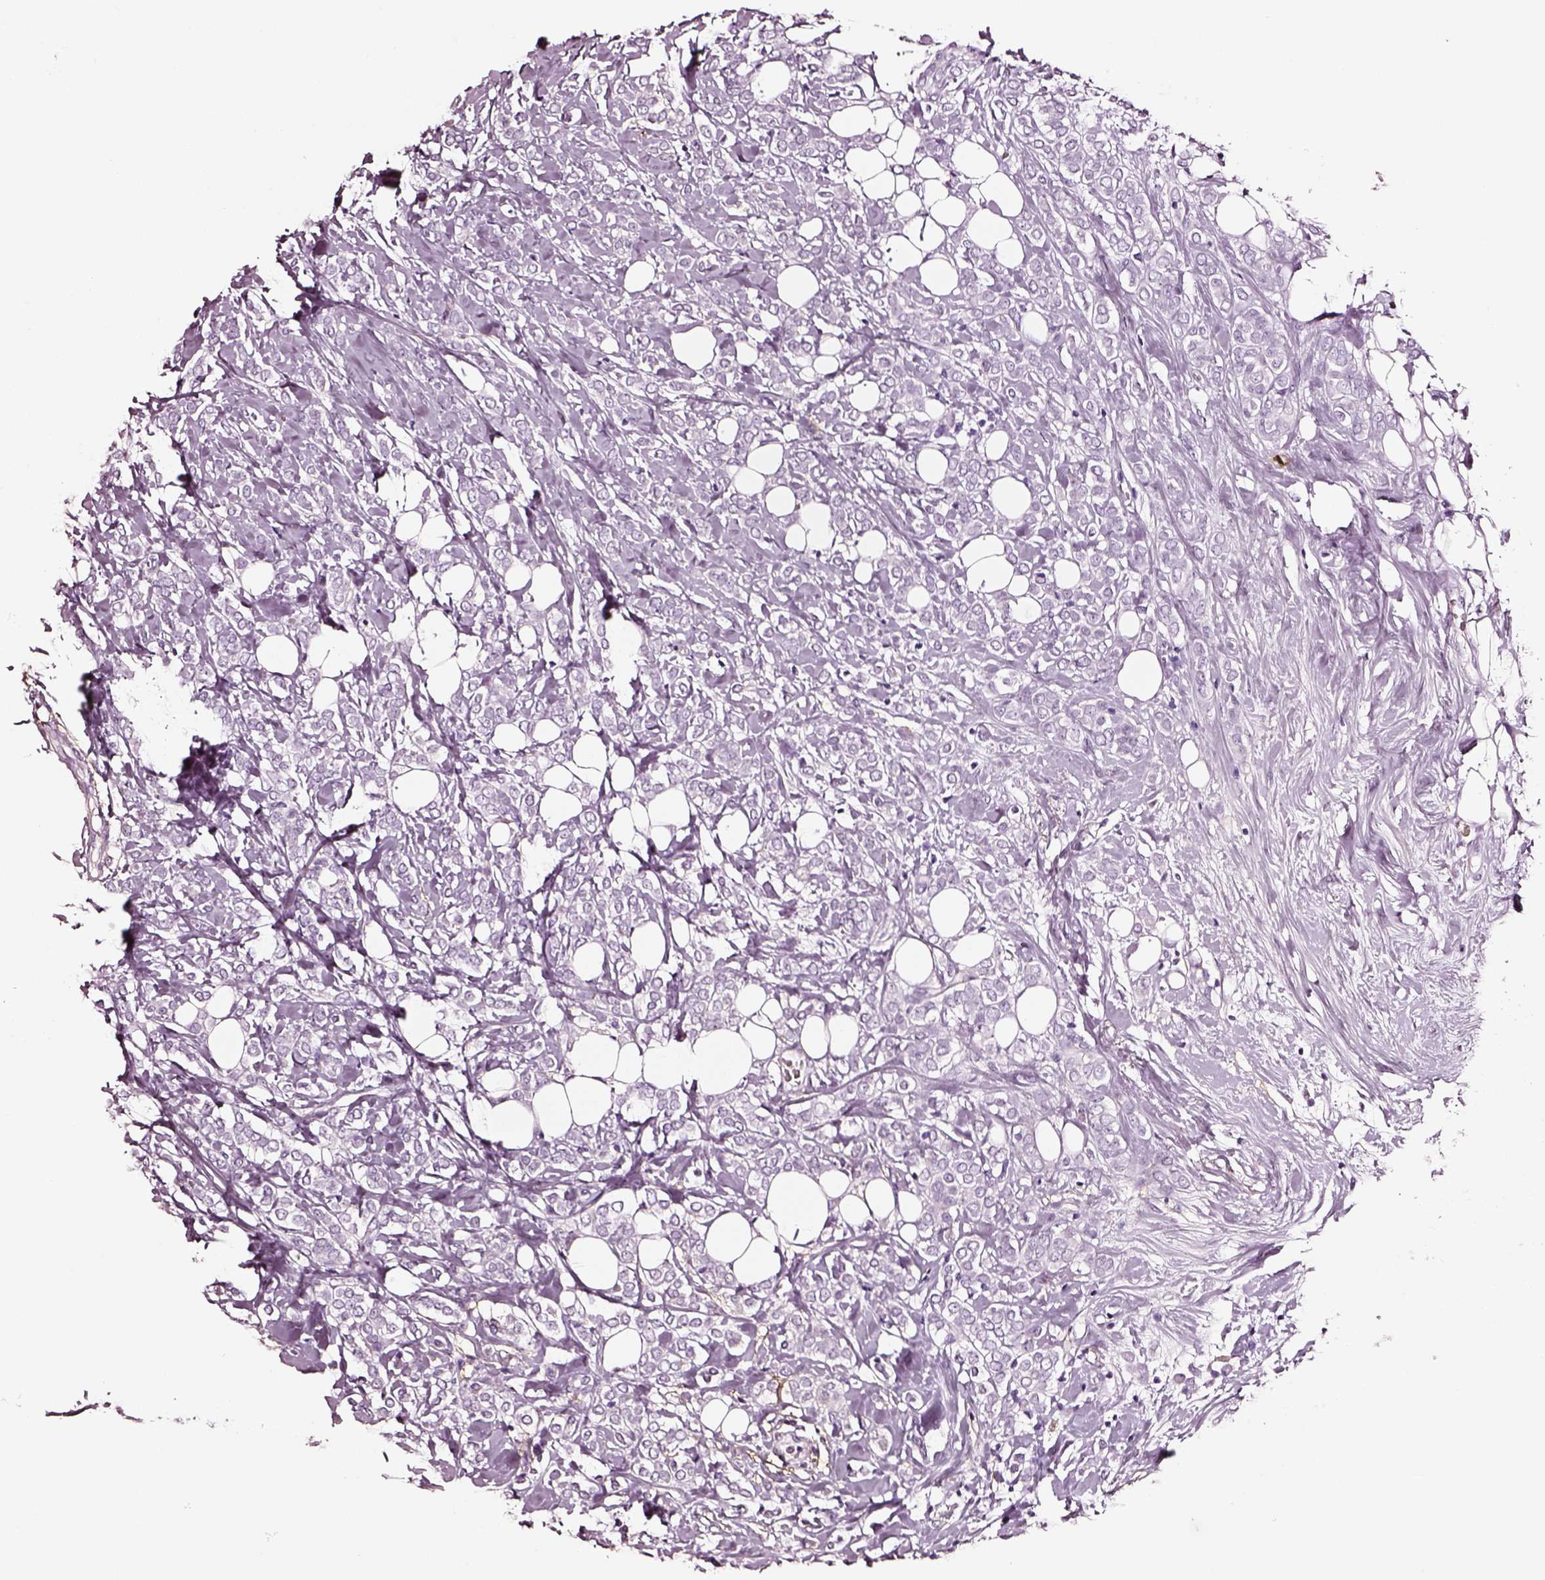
{"staining": {"intensity": "negative", "quantity": "none", "location": "none"}, "tissue": "breast cancer", "cell_type": "Tumor cells", "image_type": "cancer", "snomed": [{"axis": "morphology", "description": "Lobular carcinoma"}, {"axis": "topography", "description": "Breast"}], "caption": "The immunohistochemistry photomicrograph has no significant staining in tumor cells of breast cancer tissue.", "gene": "DPEP1", "patient": {"sex": "female", "age": 49}}